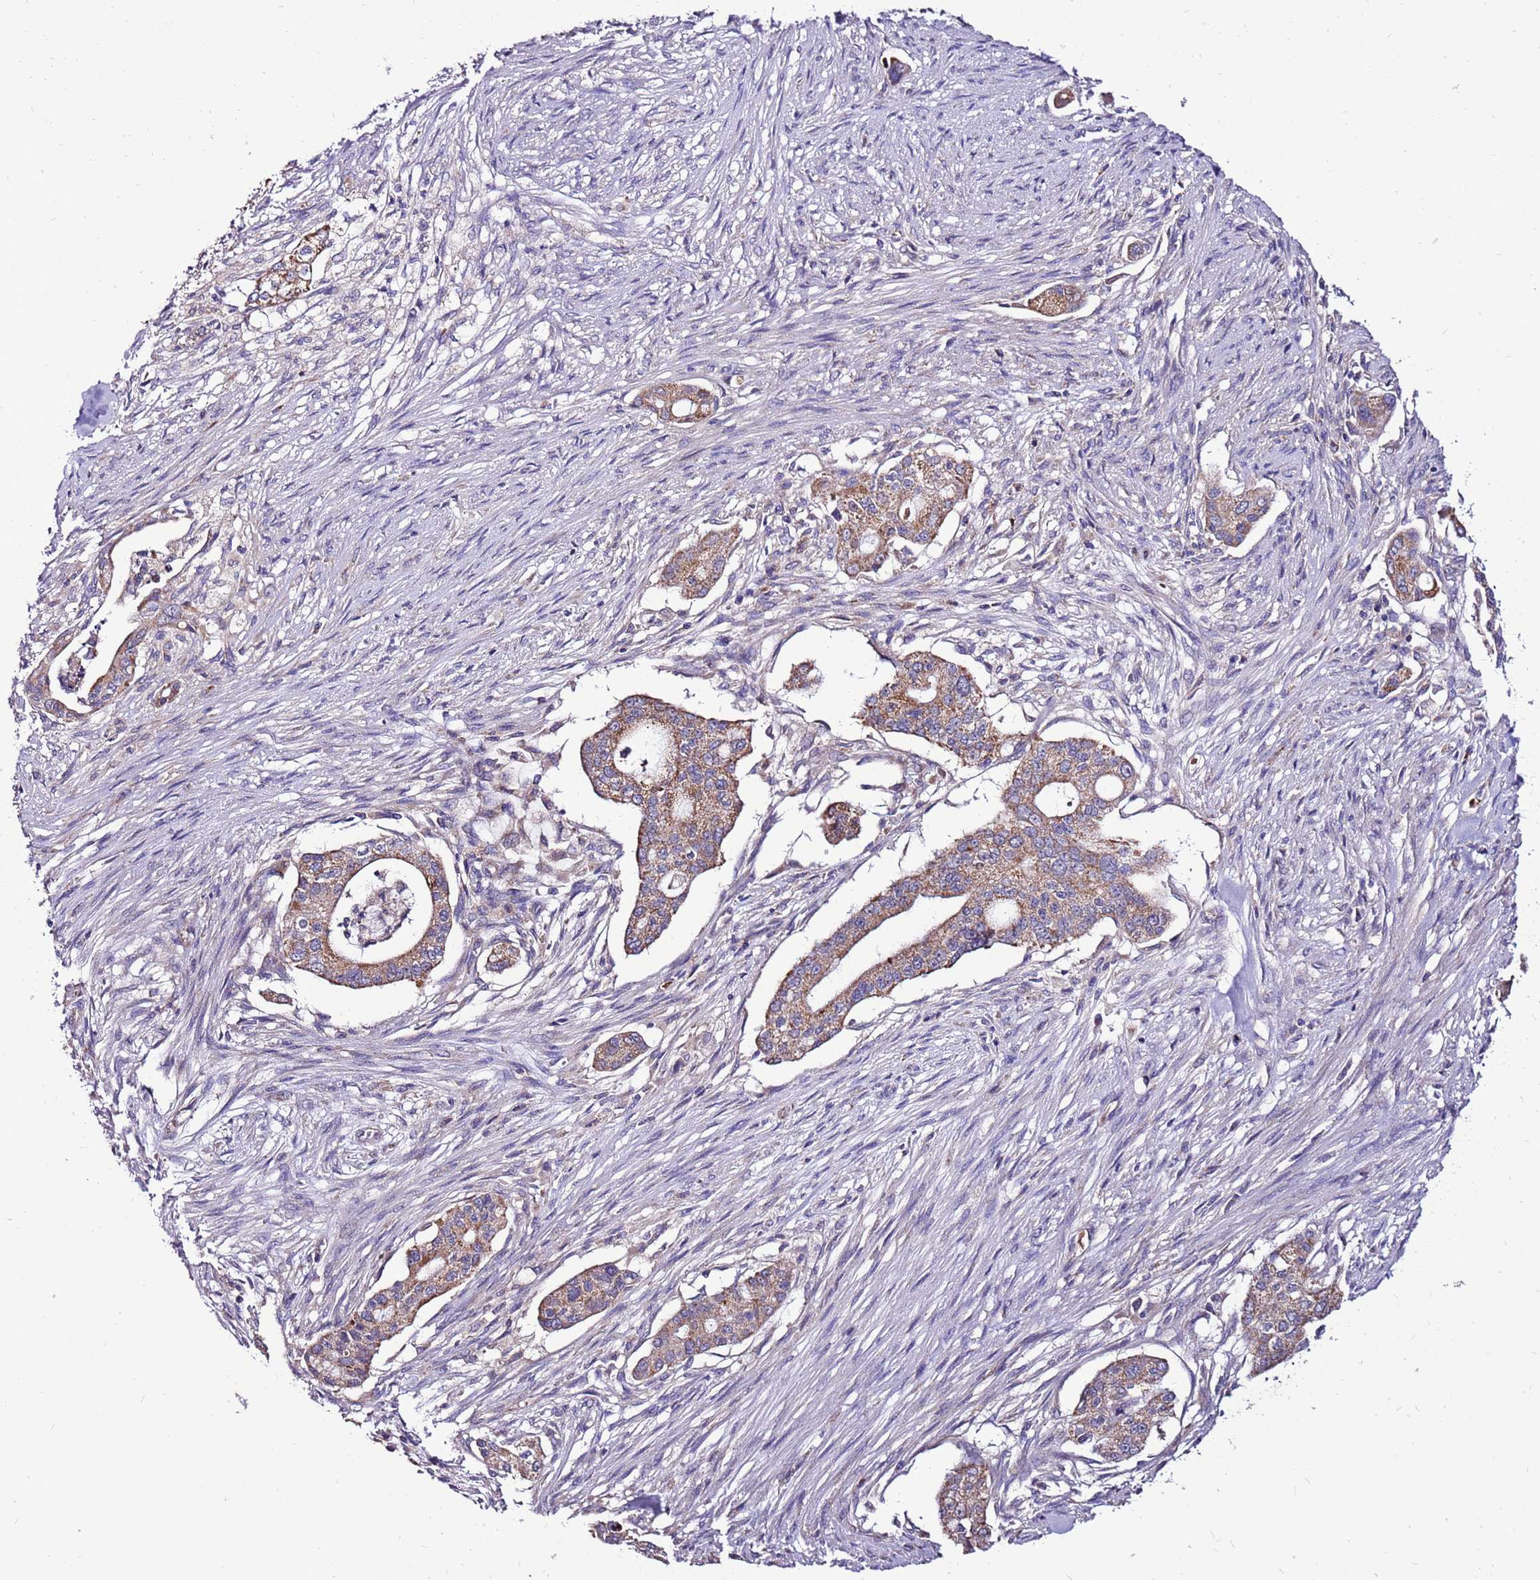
{"staining": {"intensity": "moderate", "quantity": ">75%", "location": "cytoplasmic/membranous"}, "tissue": "pancreatic cancer", "cell_type": "Tumor cells", "image_type": "cancer", "snomed": [{"axis": "morphology", "description": "Adenocarcinoma, NOS"}, {"axis": "topography", "description": "Pancreas"}], "caption": "Pancreatic cancer (adenocarcinoma) stained for a protein exhibits moderate cytoplasmic/membranous positivity in tumor cells.", "gene": "SPSB3", "patient": {"sex": "male", "age": 46}}